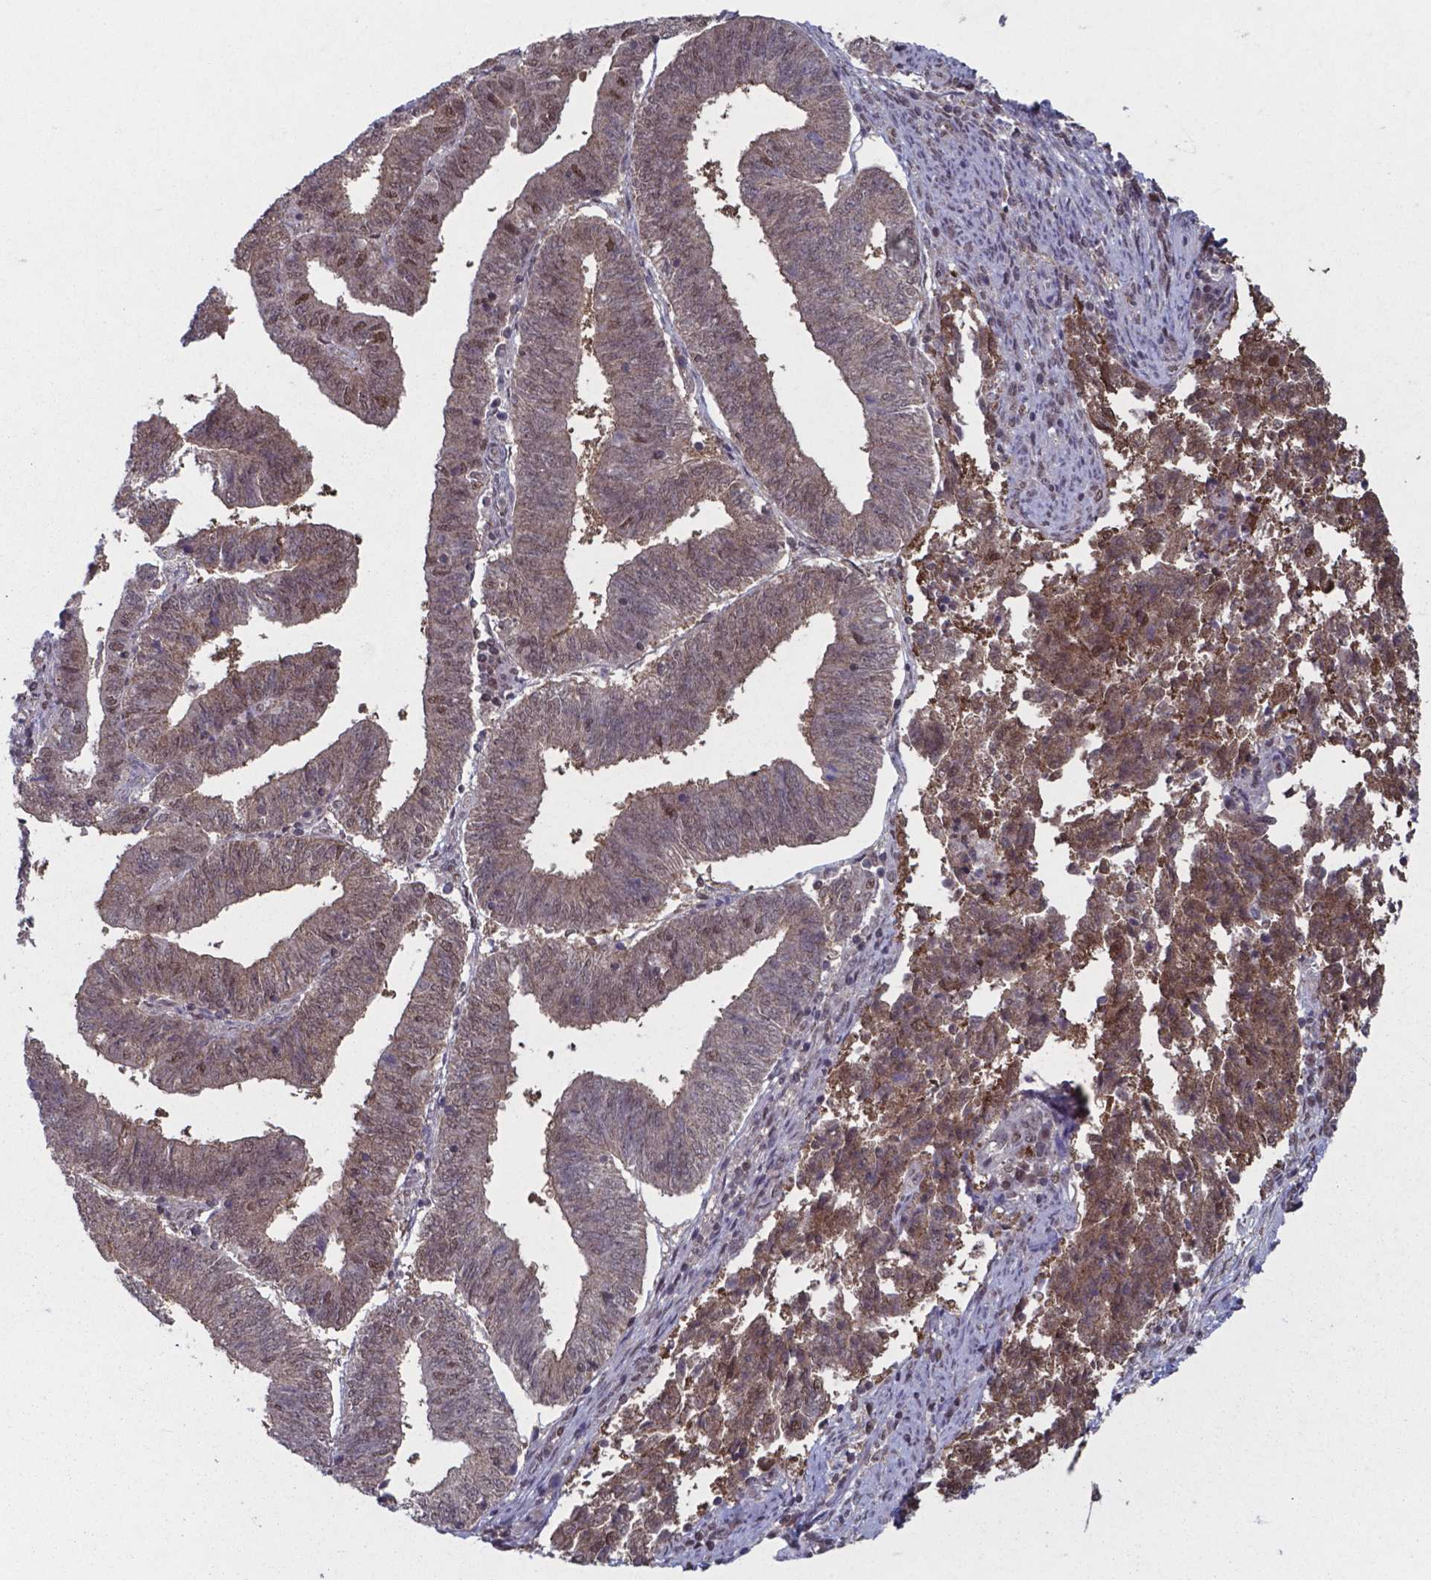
{"staining": {"intensity": "moderate", "quantity": ">75%", "location": "cytoplasmic/membranous,nuclear"}, "tissue": "endometrial cancer", "cell_type": "Tumor cells", "image_type": "cancer", "snomed": [{"axis": "morphology", "description": "Adenocarcinoma, NOS"}, {"axis": "topography", "description": "Endometrium"}], "caption": "The image shows a brown stain indicating the presence of a protein in the cytoplasmic/membranous and nuclear of tumor cells in endometrial cancer (adenocarcinoma).", "gene": "UBA1", "patient": {"sex": "female", "age": 82}}